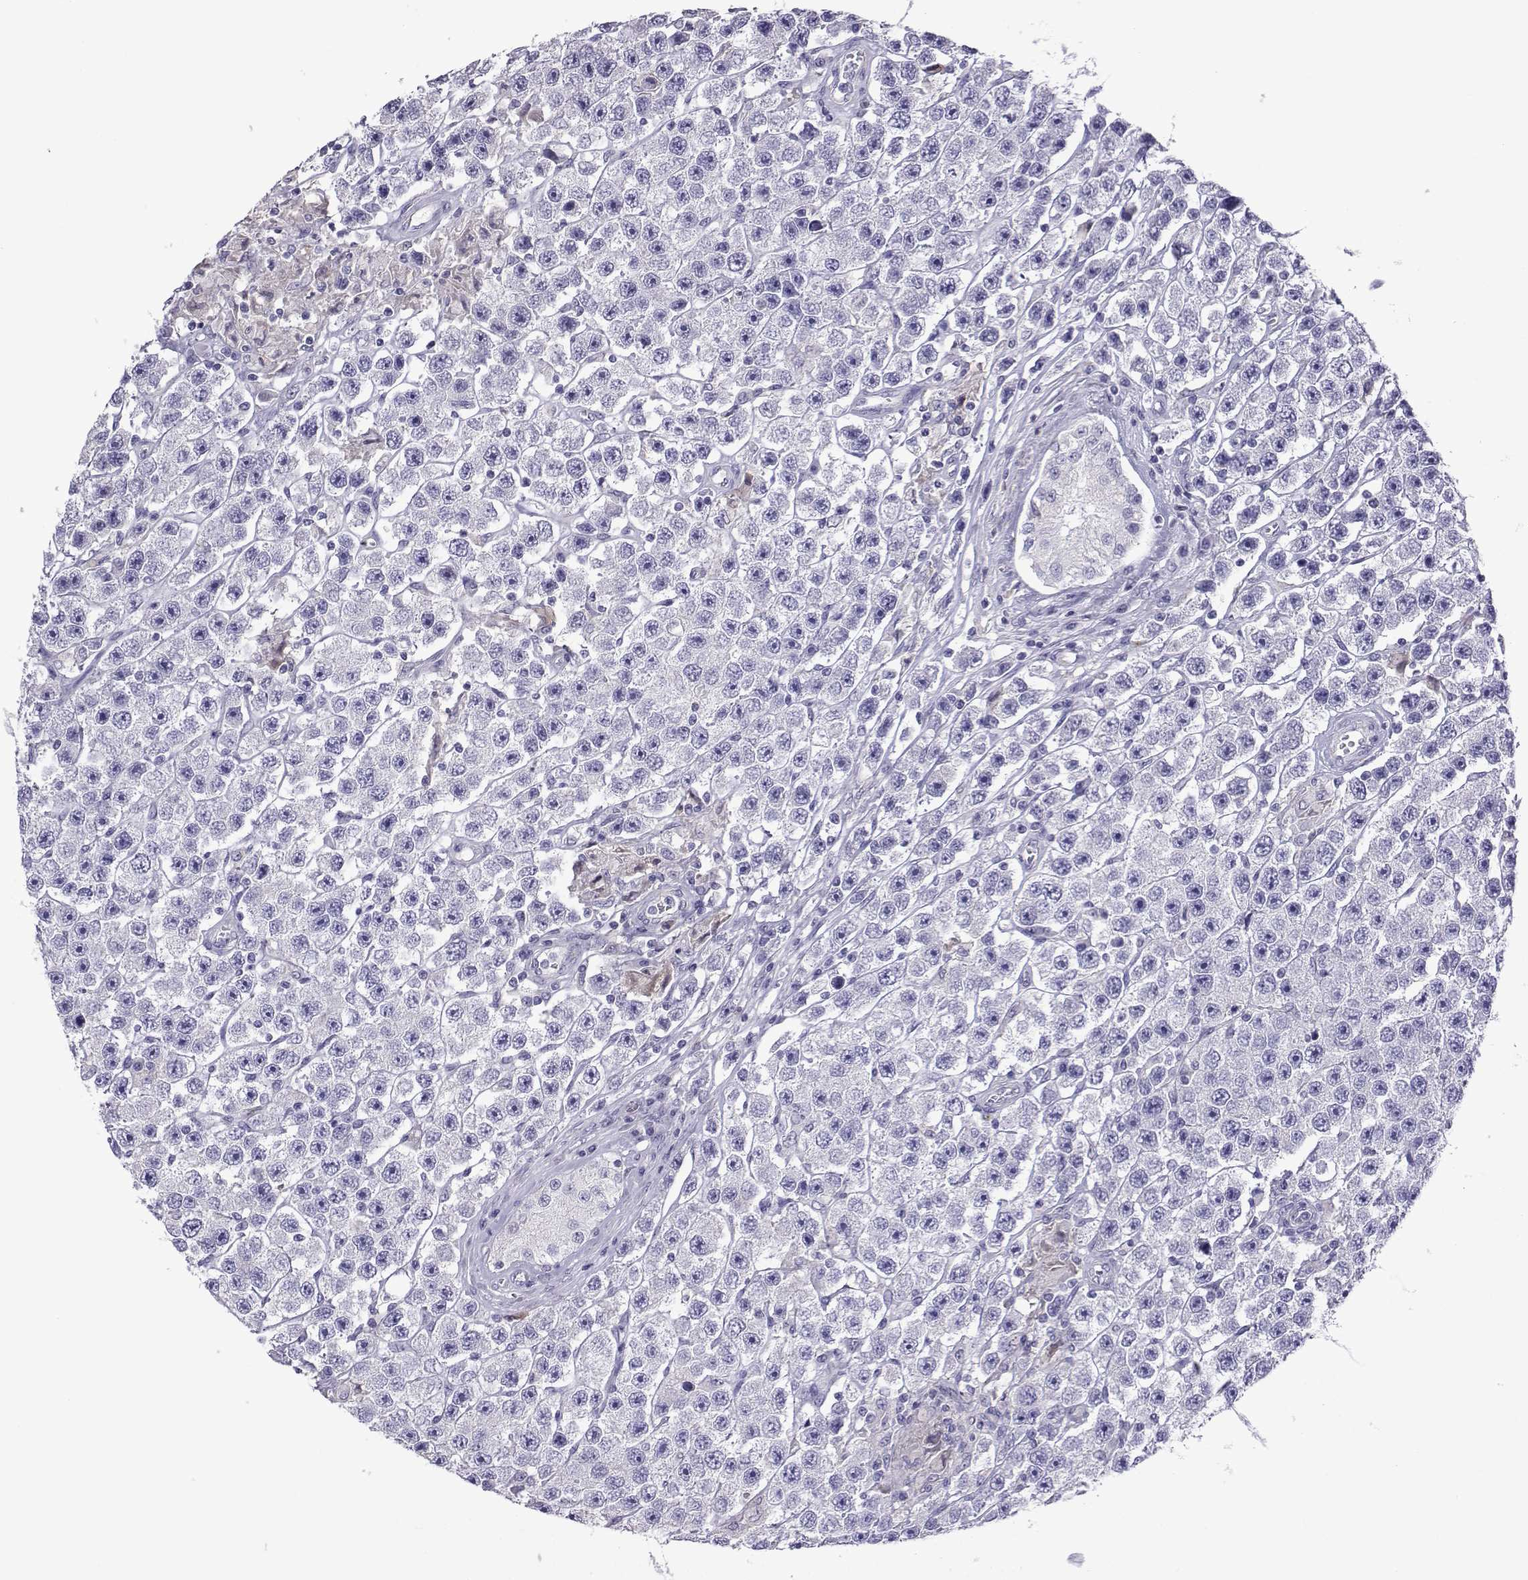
{"staining": {"intensity": "negative", "quantity": "none", "location": "none"}, "tissue": "testis cancer", "cell_type": "Tumor cells", "image_type": "cancer", "snomed": [{"axis": "morphology", "description": "Seminoma, NOS"}, {"axis": "topography", "description": "Testis"}], "caption": "DAB (3,3'-diaminobenzidine) immunohistochemical staining of human testis cancer demonstrates no significant staining in tumor cells. Brightfield microscopy of immunohistochemistry stained with DAB (brown) and hematoxylin (blue), captured at high magnification.", "gene": "CFAP70", "patient": {"sex": "male", "age": 45}}